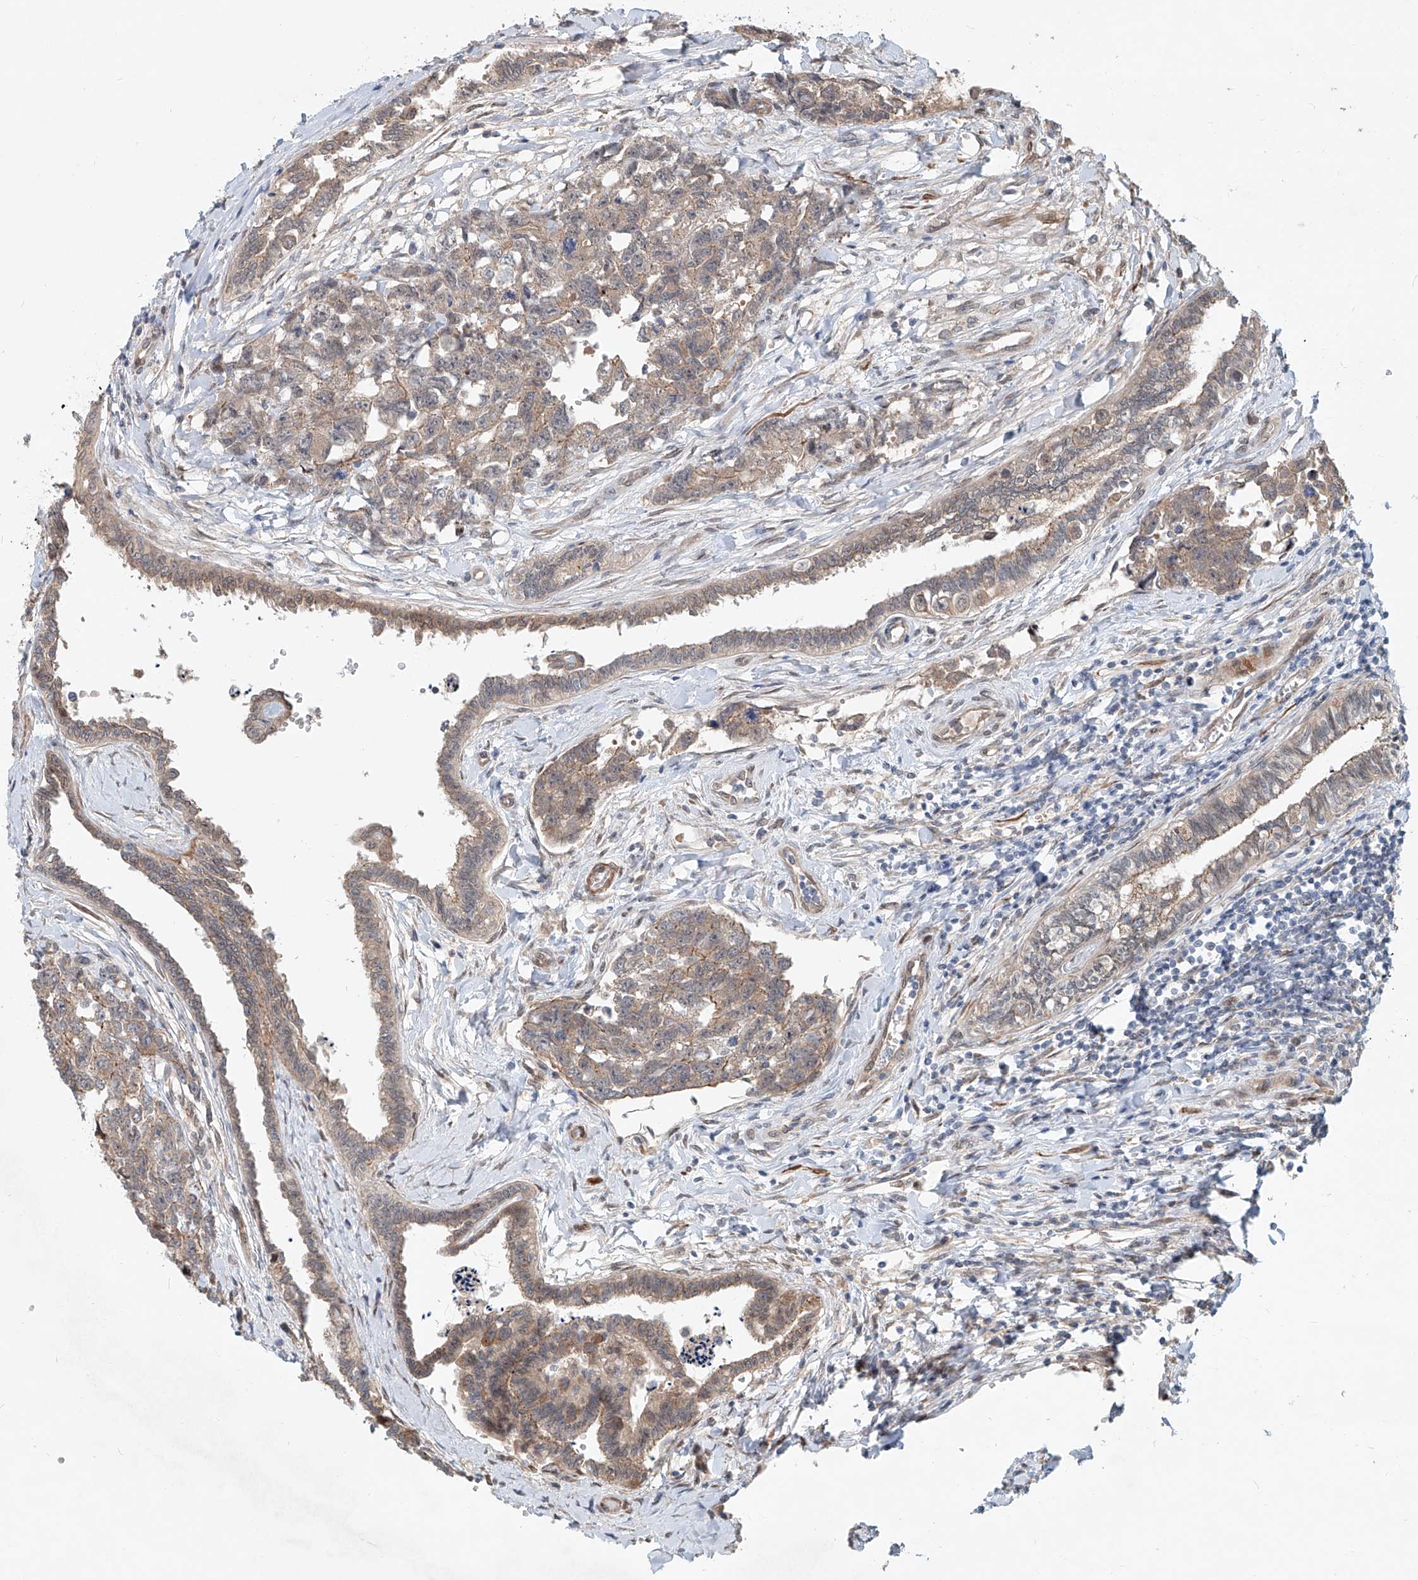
{"staining": {"intensity": "weak", "quantity": "<25%", "location": "cytoplasmic/membranous"}, "tissue": "testis cancer", "cell_type": "Tumor cells", "image_type": "cancer", "snomed": [{"axis": "morphology", "description": "Carcinoma, Embryonal, NOS"}, {"axis": "topography", "description": "Testis"}], "caption": "Tumor cells show no significant protein positivity in testis cancer (embryonal carcinoma). (DAB IHC, high magnification).", "gene": "SASH1", "patient": {"sex": "male", "age": 31}}